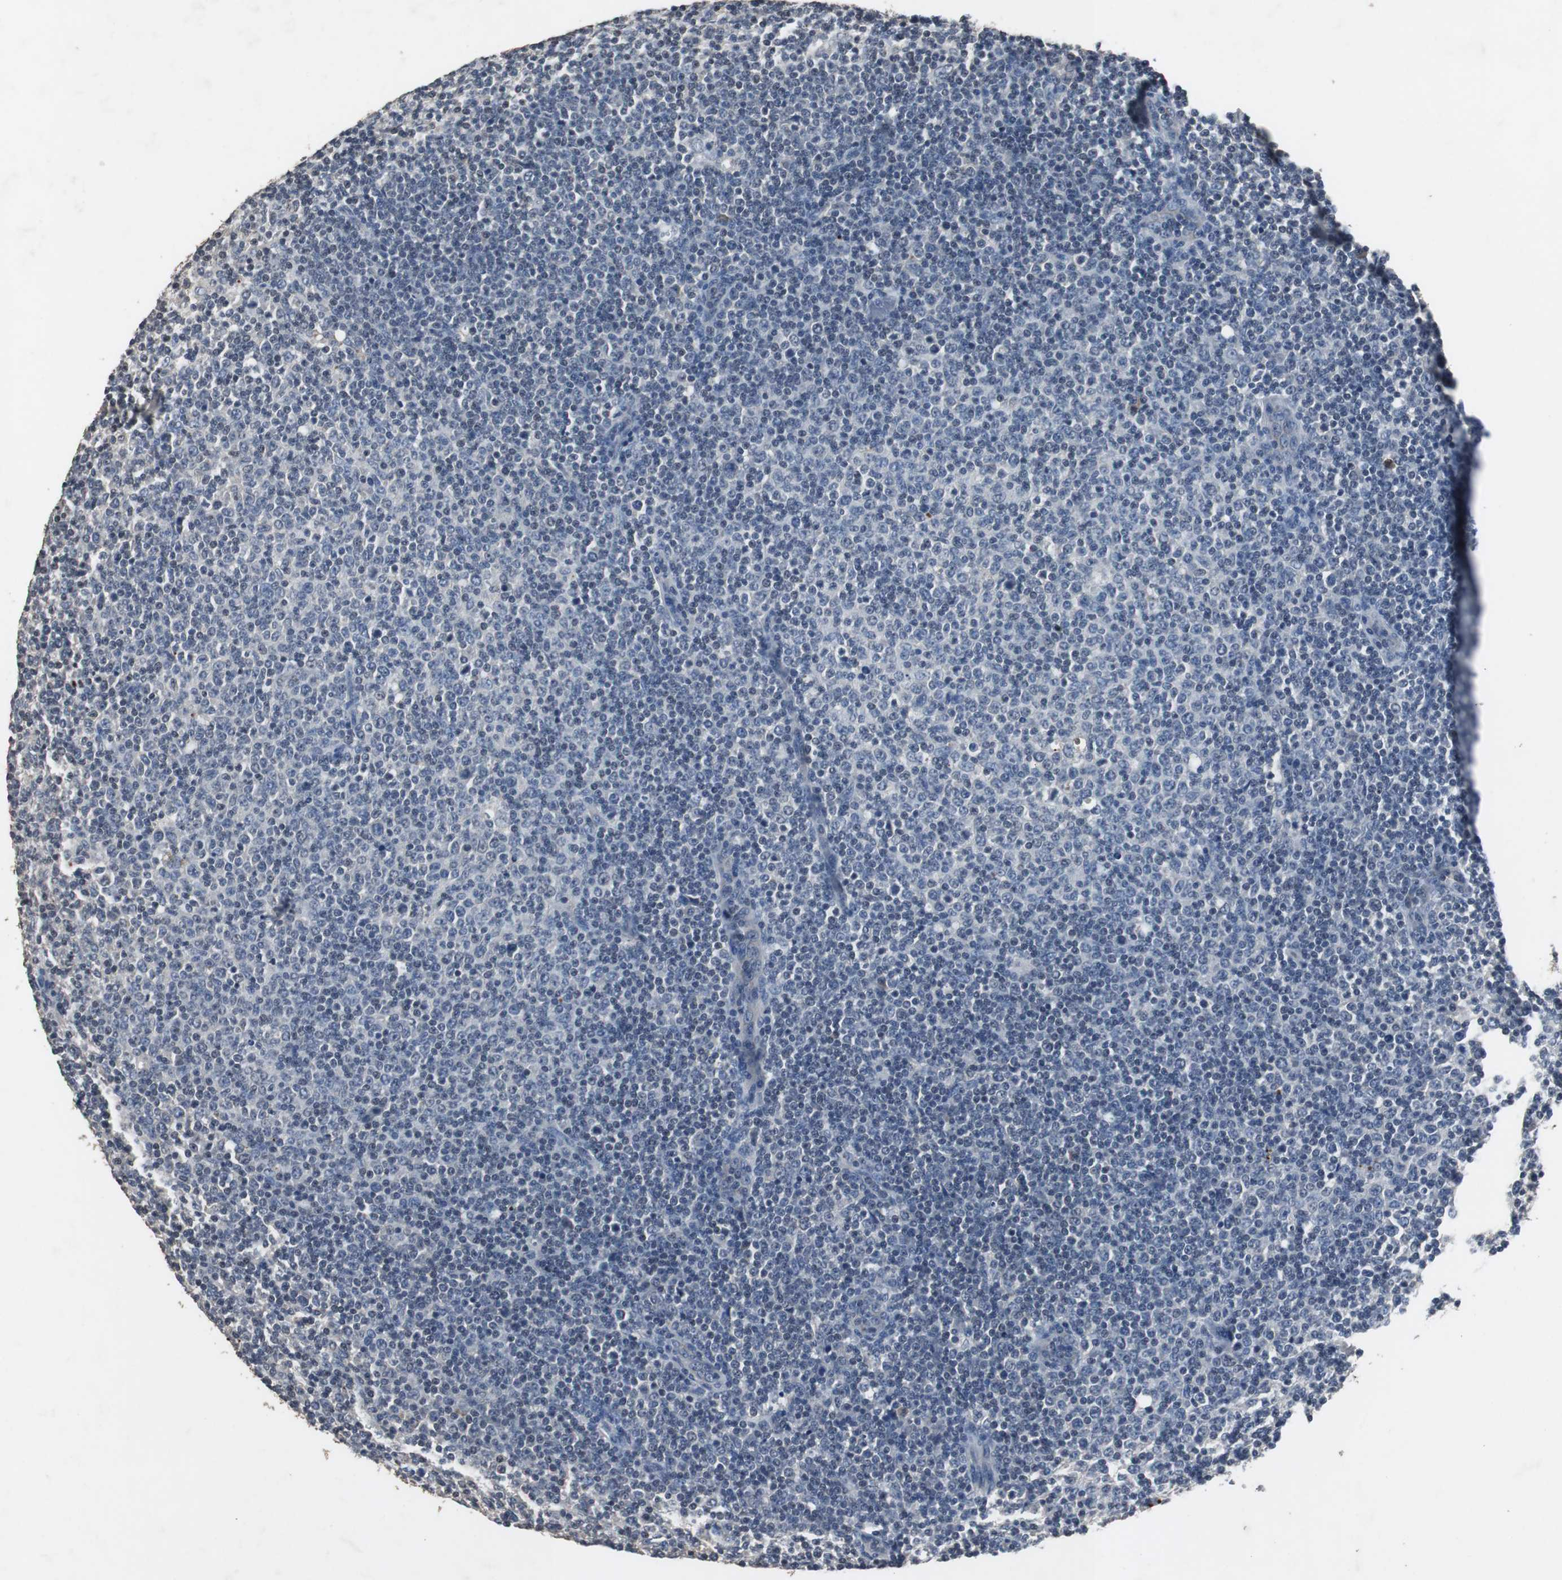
{"staining": {"intensity": "weak", "quantity": "<25%", "location": "cytoplasmic/membranous,nuclear"}, "tissue": "lymphoma", "cell_type": "Tumor cells", "image_type": "cancer", "snomed": [{"axis": "morphology", "description": "Malignant lymphoma, non-Hodgkin's type, Low grade"}, {"axis": "topography", "description": "Lymph node"}], "caption": "This is a image of immunohistochemistry staining of lymphoma, which shows no expression in tumor cells.", "gene": "ADNP2", "patient": {"sex": "male", "age": 70}}